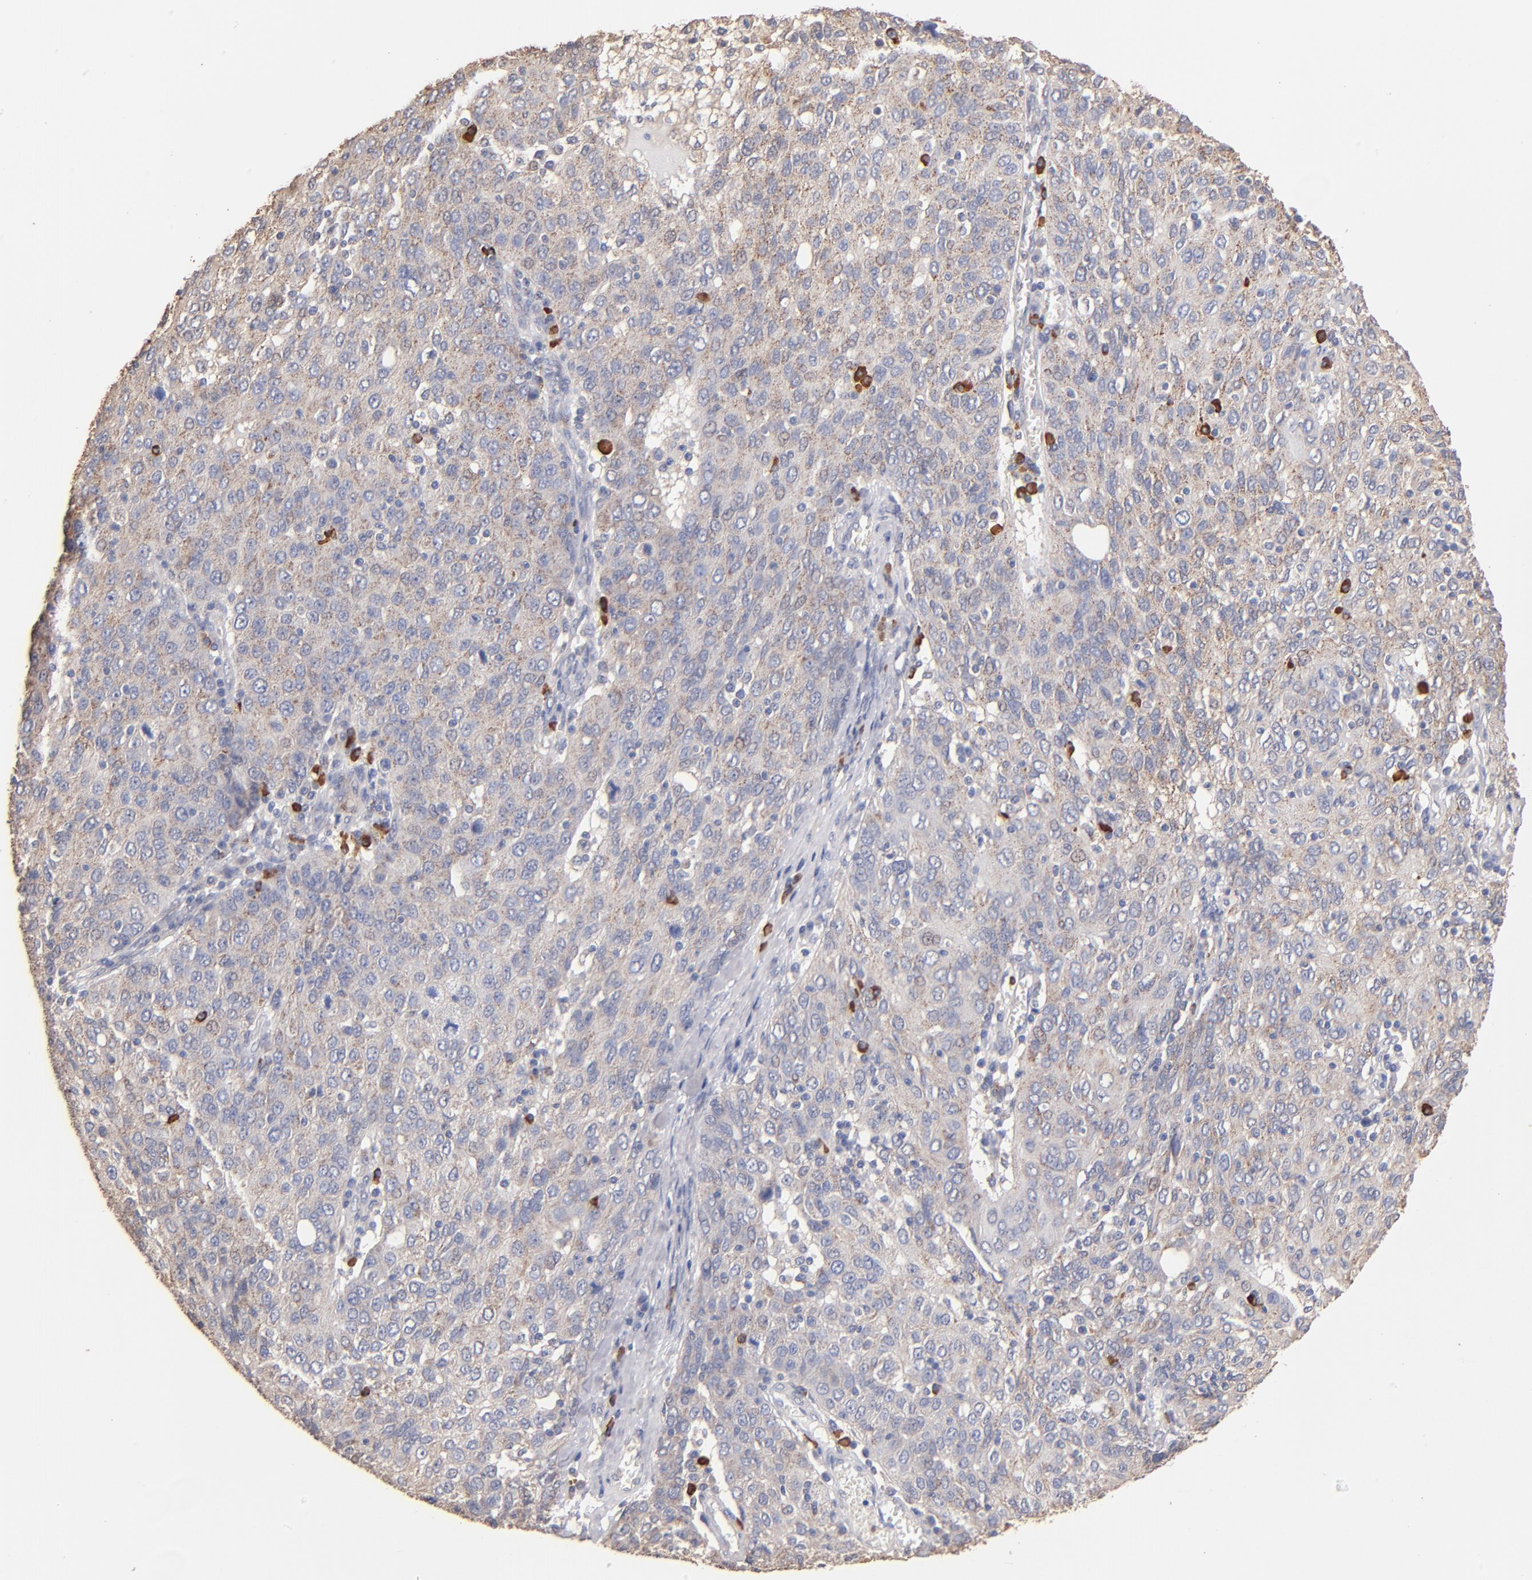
{"staining": {"intensity": "weak", "quantity": "25%-75%", "location": "cytoplasmic/membranous"}, "tissue": "ovarian cancer", "cell_type": "Tumor cells", "image_type": "cancer", "snomed": [{"axis": "morphology", "description": "Carcinoma, endometroid"}, {"axis": "topography", "description": "Ovary"}], "caption": "Protein expression analysis of ovarian endometroid carcinoma demonstrates weak cytoplasmic/membranous expression in approximately 25%-75% of tumor cells.", "gene": "RO60", "patient": {"sex": "female", "age": 50}}